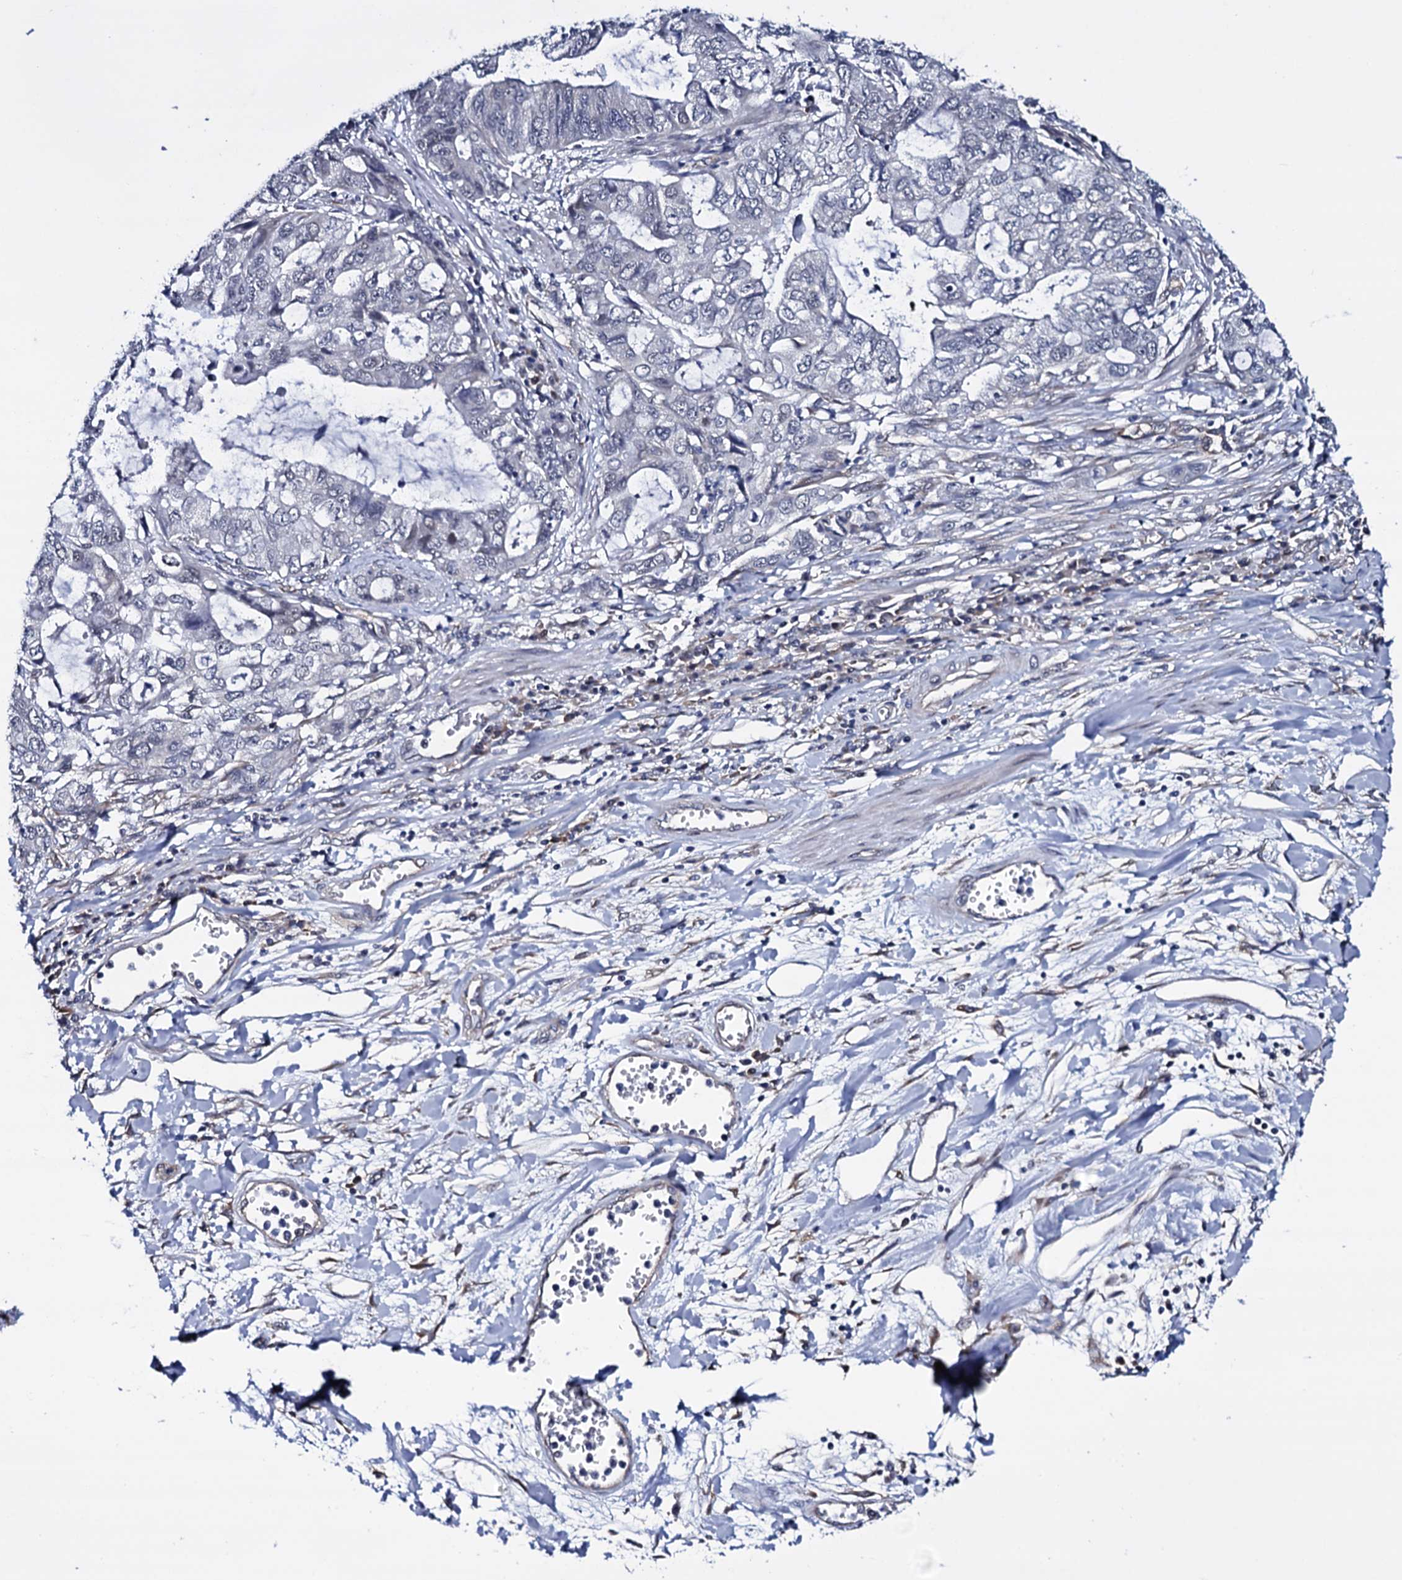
{"staining": {"intensity": "negative", "quantity": "none", "location": "none"}, "tissue": "stomach cancer", "cell_type": "Tumor cells", "image_type": "cancer", "snomed": [{"axis": "morphology", "description": "Adenocarcinoma, NOS"}, {"axis": "topography", "description": "Stomach, upper"}], "caption": "IHC of human adenocarcinoma (stomach) displays no positivity in tumor cells. Brightfield microscopy of immunohistochemistry (IHC) stained with DAB (brown) and hematoxylin (blue), captured at high magnification.", "gene": "GAREM1", "patient": {"sex": "female", "age": 52}}